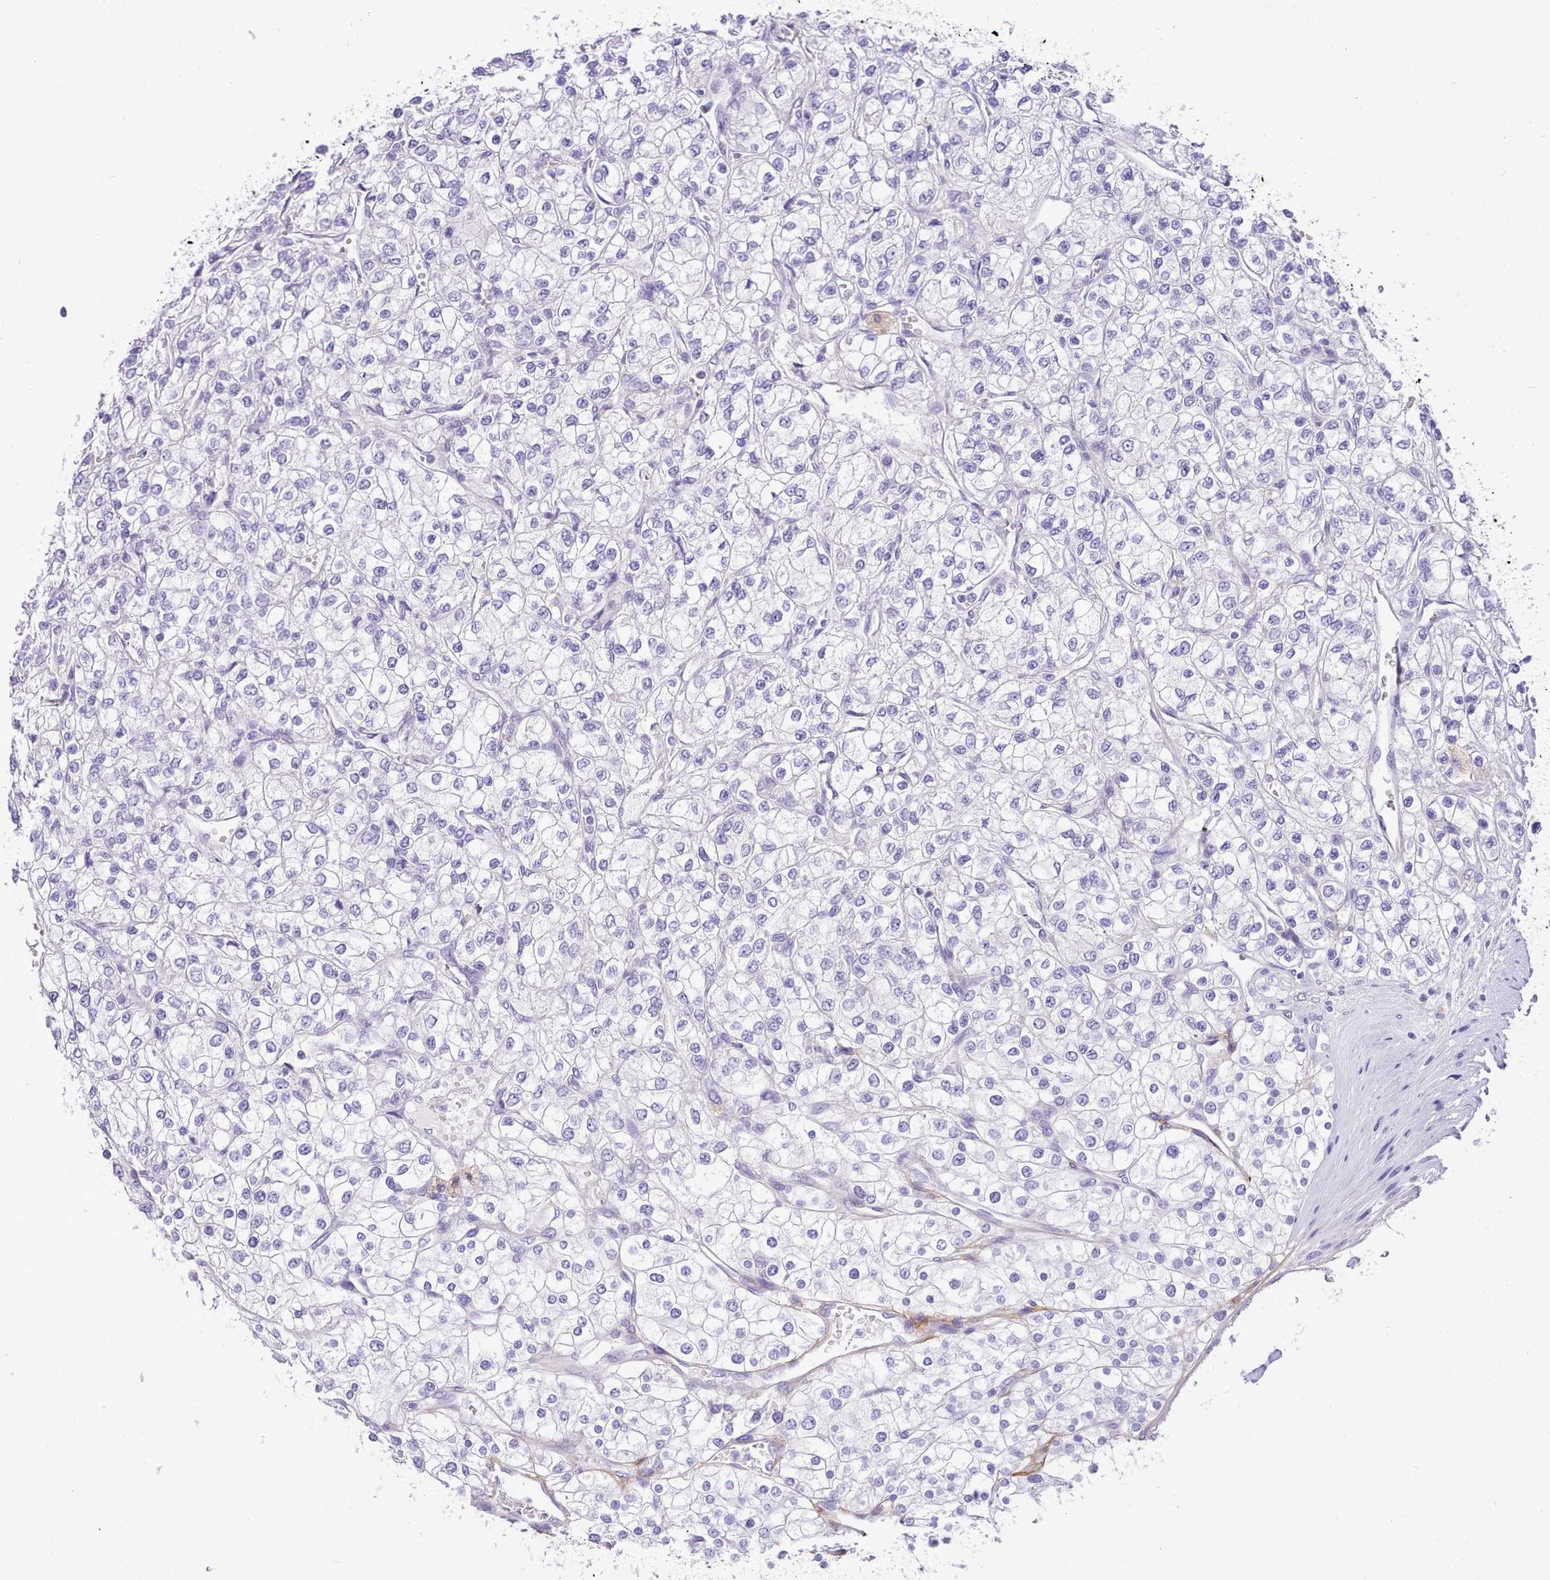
{"staining": {"intensity": "negative", "quantity": "none", "location": "none"}, "tissue": "renal cancer", "cell_type": "Tumor cells", "image_type": "cancer", "snomed": [{"axis": "morphology", "description": "Adenocarcinoma, NOS"}, {"axis": "topography", "description": "Kidney"}], "caption": "DAB immunohistochemical staining of human renal adenocarcinoma demonstrates no significant staining in tumor cells.", "gene": "LRRC37A", "patient": {"sex": "male", "age": 80}}